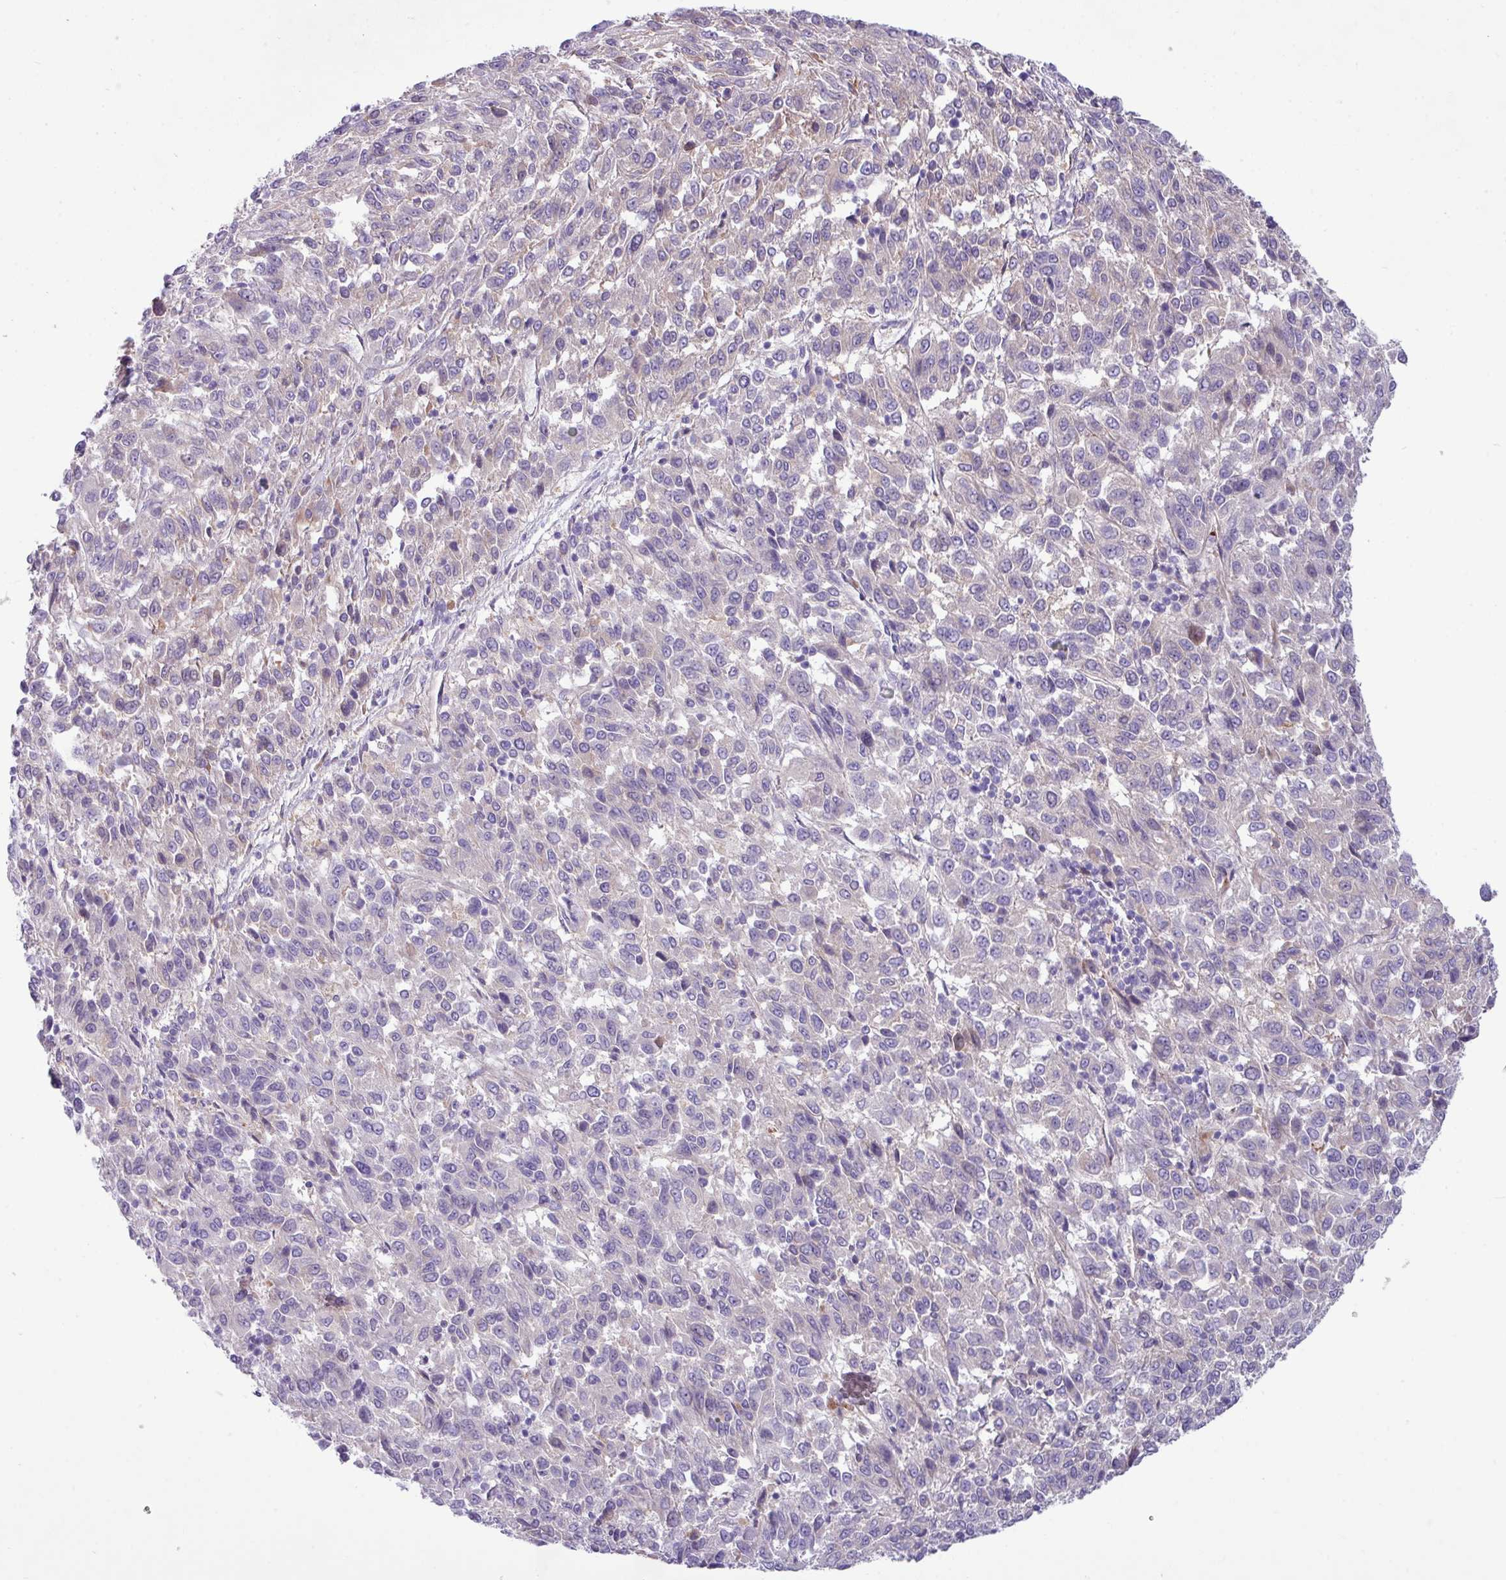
{"staining": {"intensity": "negative", "quantity": "none", "location": "none"}, "tissue": "melanoma", "cell_type": "Tumor cells", "image_type": "cancer", "snomed": [{"axis": "morphology", "description": "Malignant melanoma, Metastatic site"}, {"axis": "topography", "description": "Lung"}], "caption": "The histopathology image reveals no staining of tumor cells in malignant melanoma (metastatic site).", "gene": "KIRREL3", "patient": {"sex": "male", "age": 64}}